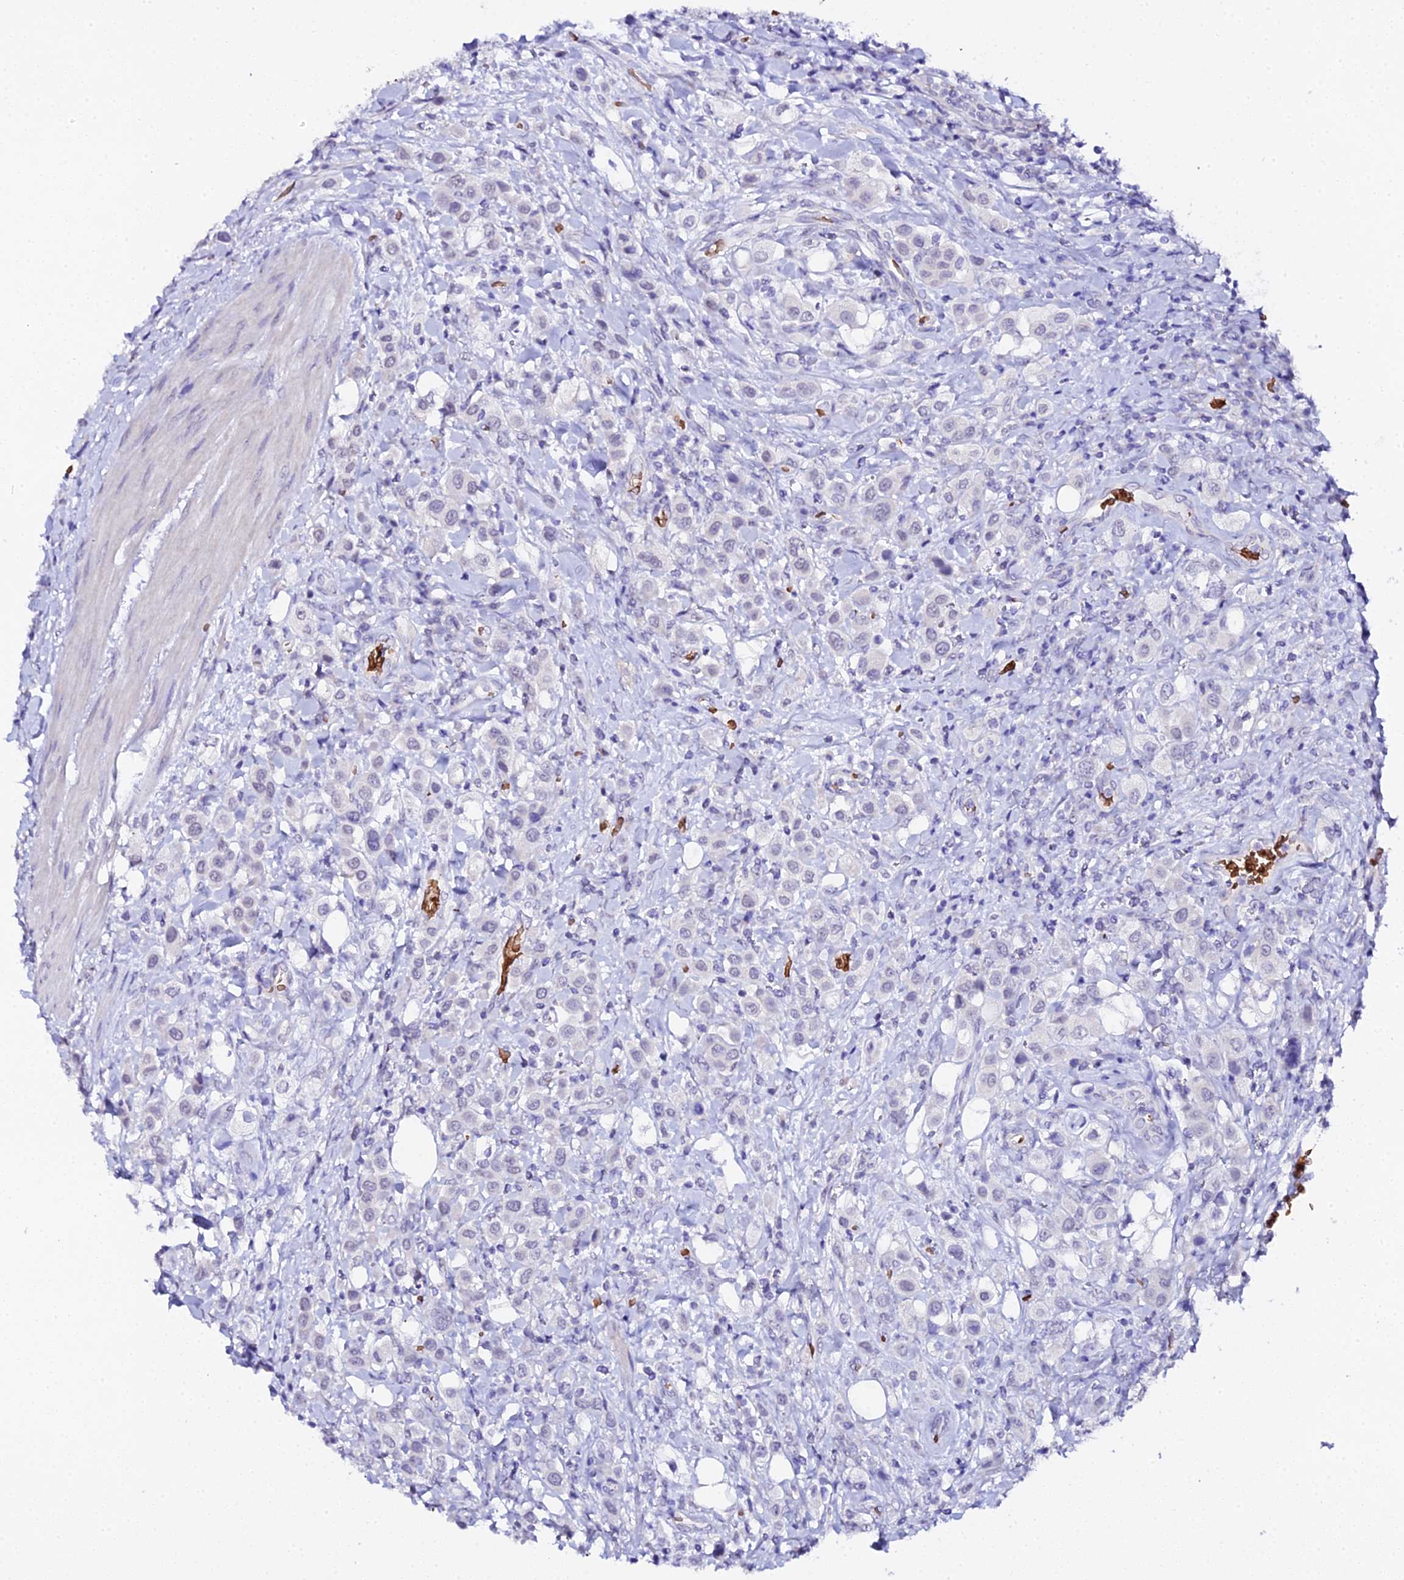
{"staining": {"intensity": "negative", "quantity": "none", "location": "none"}, "tissue": "urothelial cancer", "cell_type": "Tumor cells", "image_type": "cancer", "snomed": [{"axis": "morphology", "description": "Urothelial carcinoma, High grade"}, {"axis": "topography", "description": "Urinary bladder"}], "caption": "High power microscopy image of an IHC histopathology image of urothelial cancer, revealing no significant positivity in tumor cells.", "gene": "CFAP45", "patient": {"sex": "male", "age": 50}}